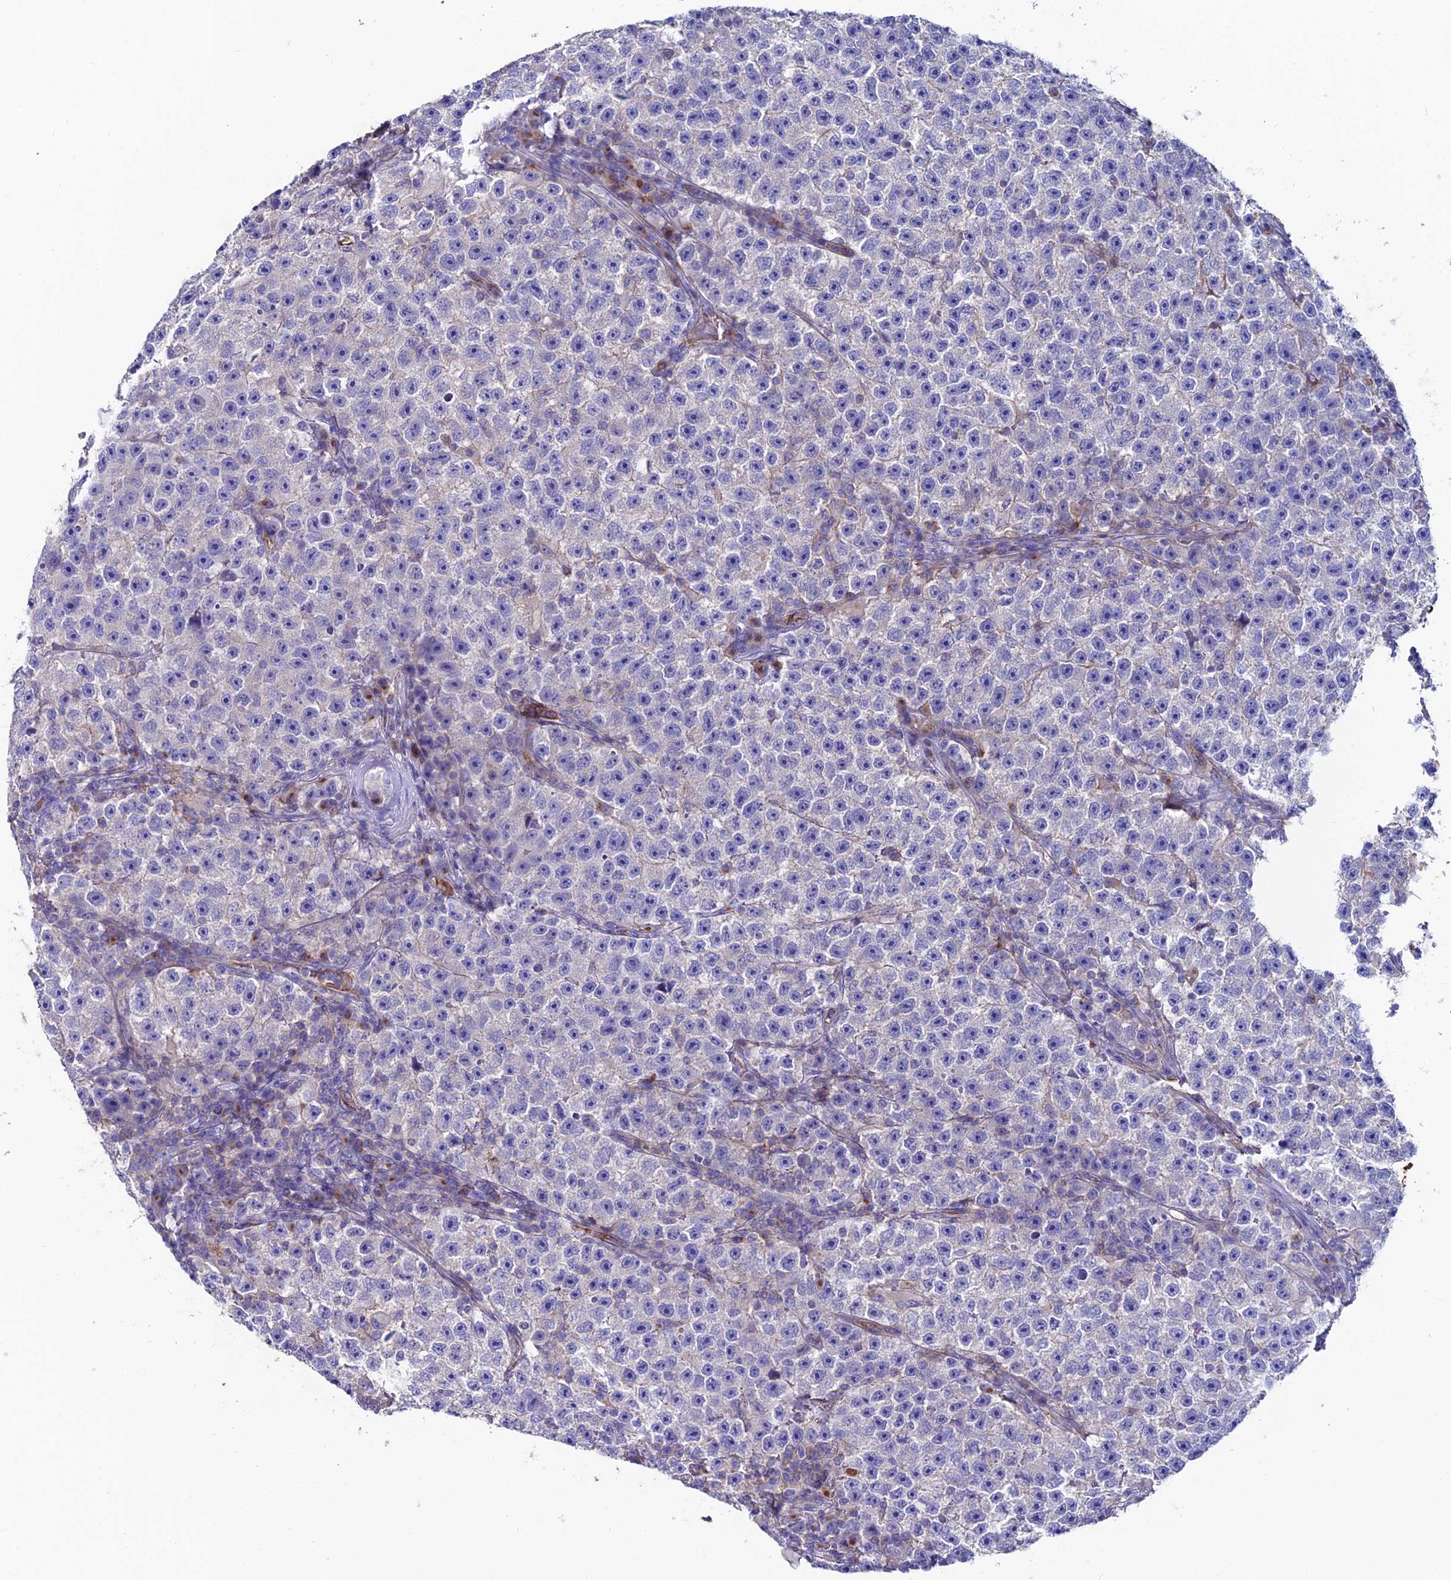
{"staining": {"intensity": "negative", "quantity": "none", "location": "none"}, "tissue": "testis cancer", "cell_type": "Tumor cells", "image_type": "cancer", "snomed": [{"axis": "morphology", "description": "Seminoma, NOS"}, {"axis": "topography", "description": "Testis"}], "caption": "This is an immunohistochemistry (IHC) micrograph of testis cancer (seminoma). There is no positivity in tumor cells.", "gene": "SLC25A16", "patient": {"sex": "male", "age": 22}}